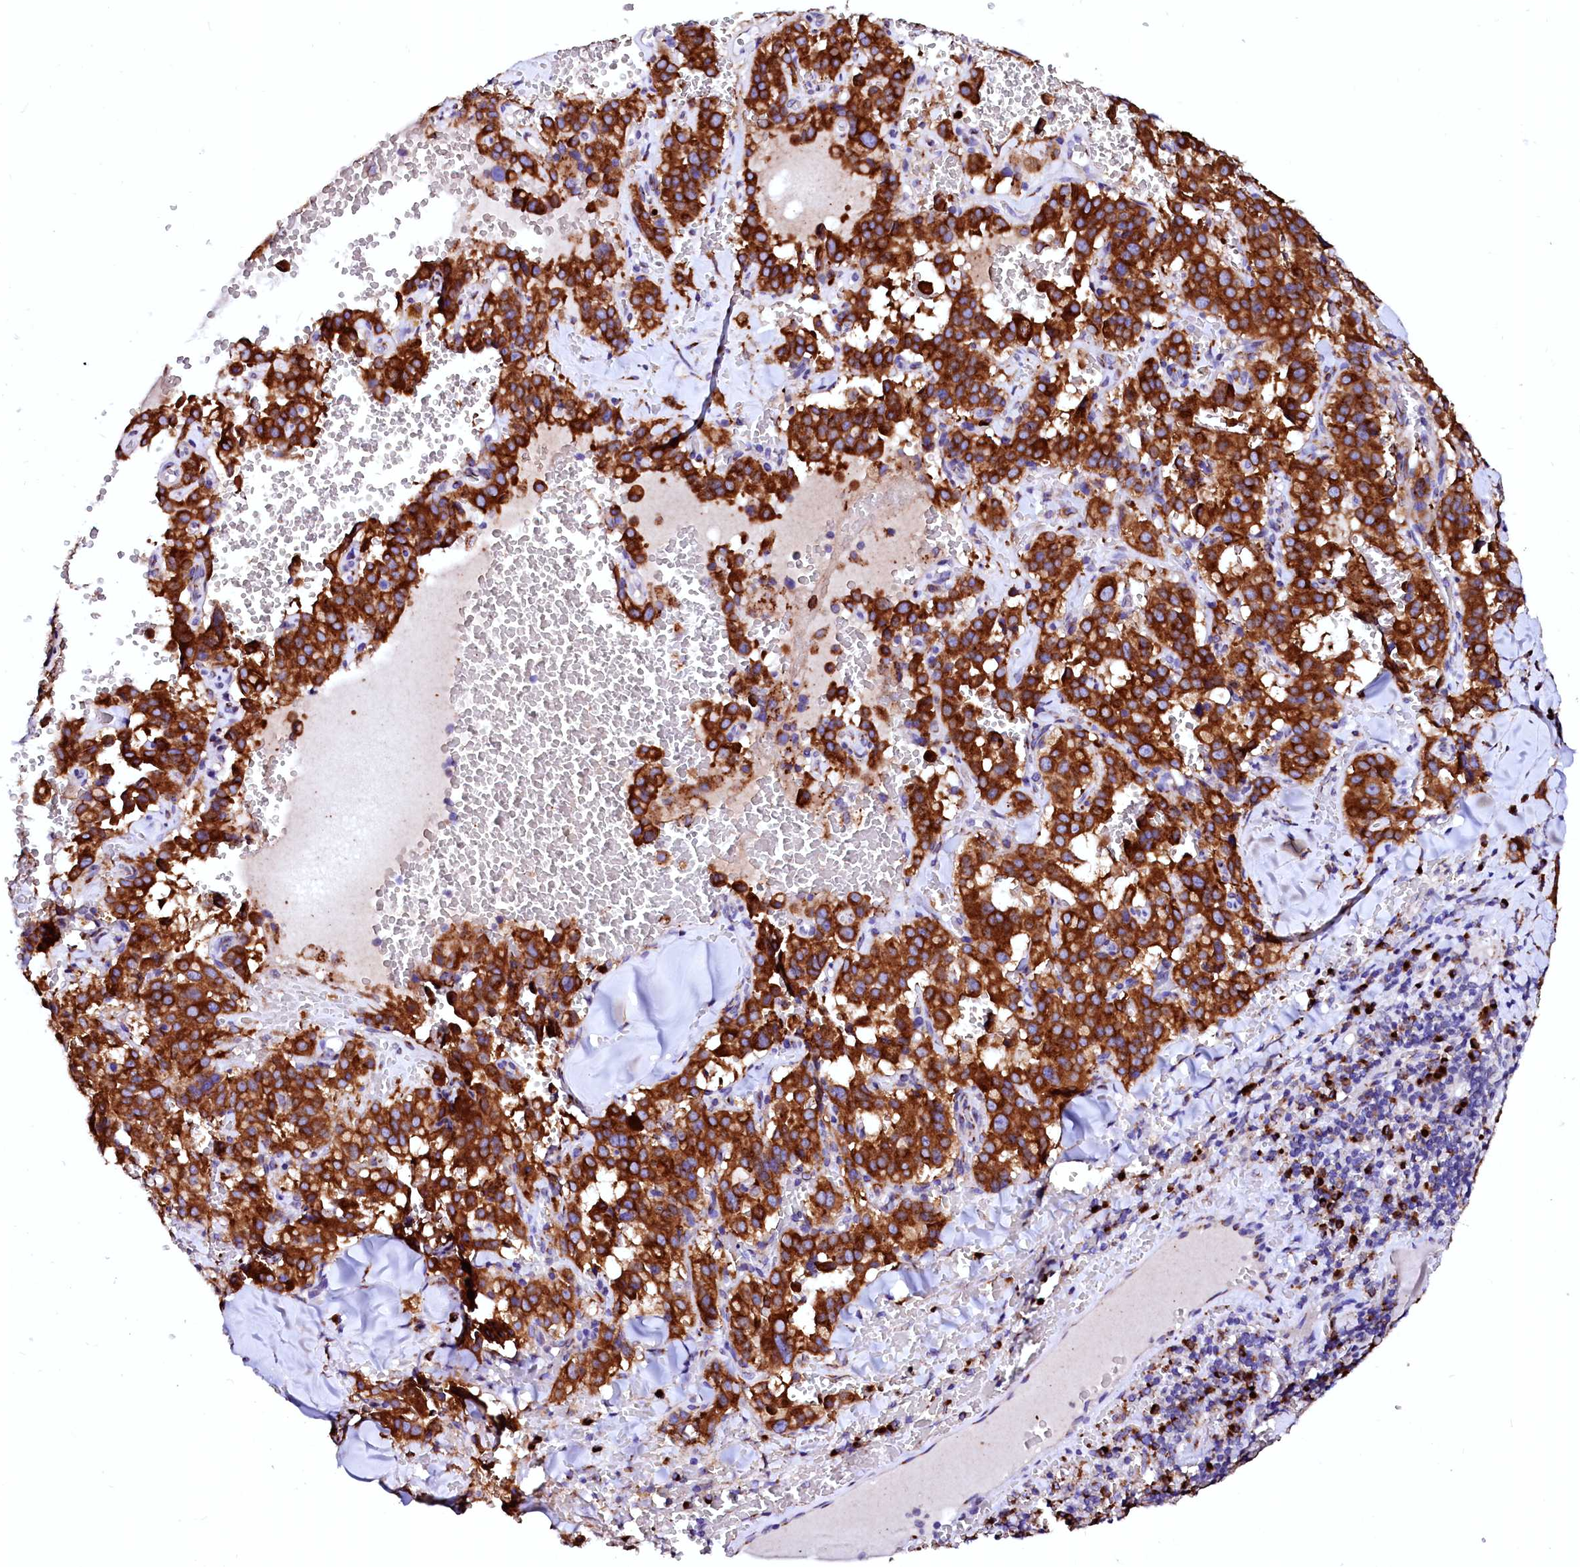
{"staining": {"intensity": "strong", "quantity": "25%-75%", "location": "cytoplasmic/membranous"}, "tissue": "pancreatic cancer", "cell_type": "Tumor cells", "image_type": "cancer", "snomed": [{"axis": "morphology", "description": "Adenocarcinoma, NOS"}, {"axis": "topography", "description": "Pancreas"}], "caption": "A histopathology image of human adenocarcinoma (pancreatic) stained for a protein reveals strong cytoplasmic/membranous brown staining in tumor cells. Immunohistochemistry stains the protein in brown and the nuclei are stained blue.", "gene": "LMAN1", "patient": {"sex": "male", "age": 65}}